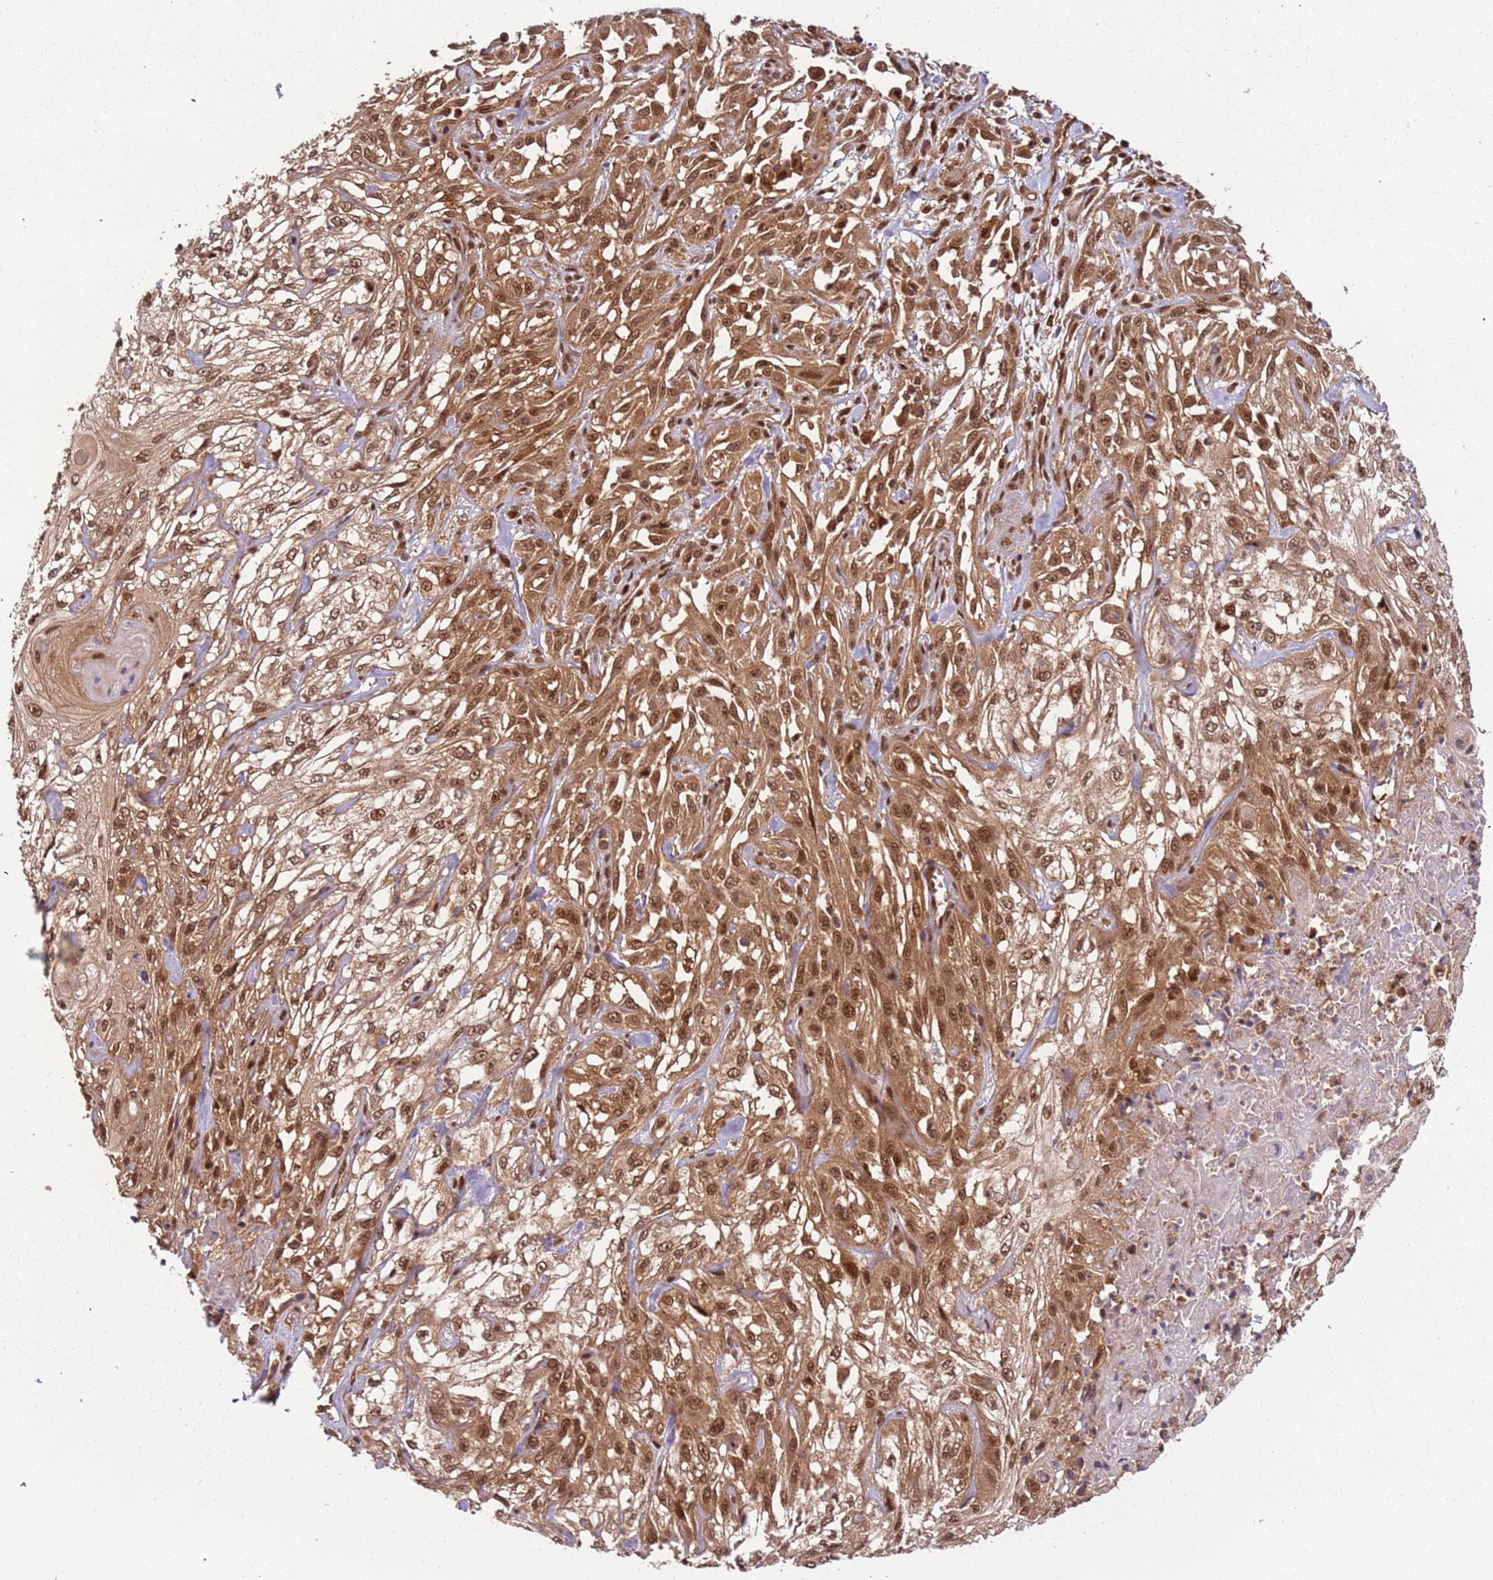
{"staining": {"intensity": "moderate", "quantity": ">75%", "location": "cytoplasmic/membranous,nuclear"}, "tissue": "skin cancer", "cell_type": "Tumor cells", "image_type": "cancer", "snomed": [{"axis": "morphology", "description": "Squamous cell carcinoma, NOS"}, {"axis": "morphology", "description": "Squamous cell carcinoma, metastatic, NOS"}, {"axis": "topography", "description": "Skin"}, {"axis": "topography", "description": "Lymph node"}], "caption": "Metastatic squamous cell carcinoma (skin) tissue reveals moderate cytoplasmic/membranous and nuclear staining in approximately >75% of tumor cells (DAB (3,3'-diaminobenzidine) IHC with brightfield microscopy, high magnification).", "gene": "PGLS", "patient": {"sex": "male", "age": 75}}